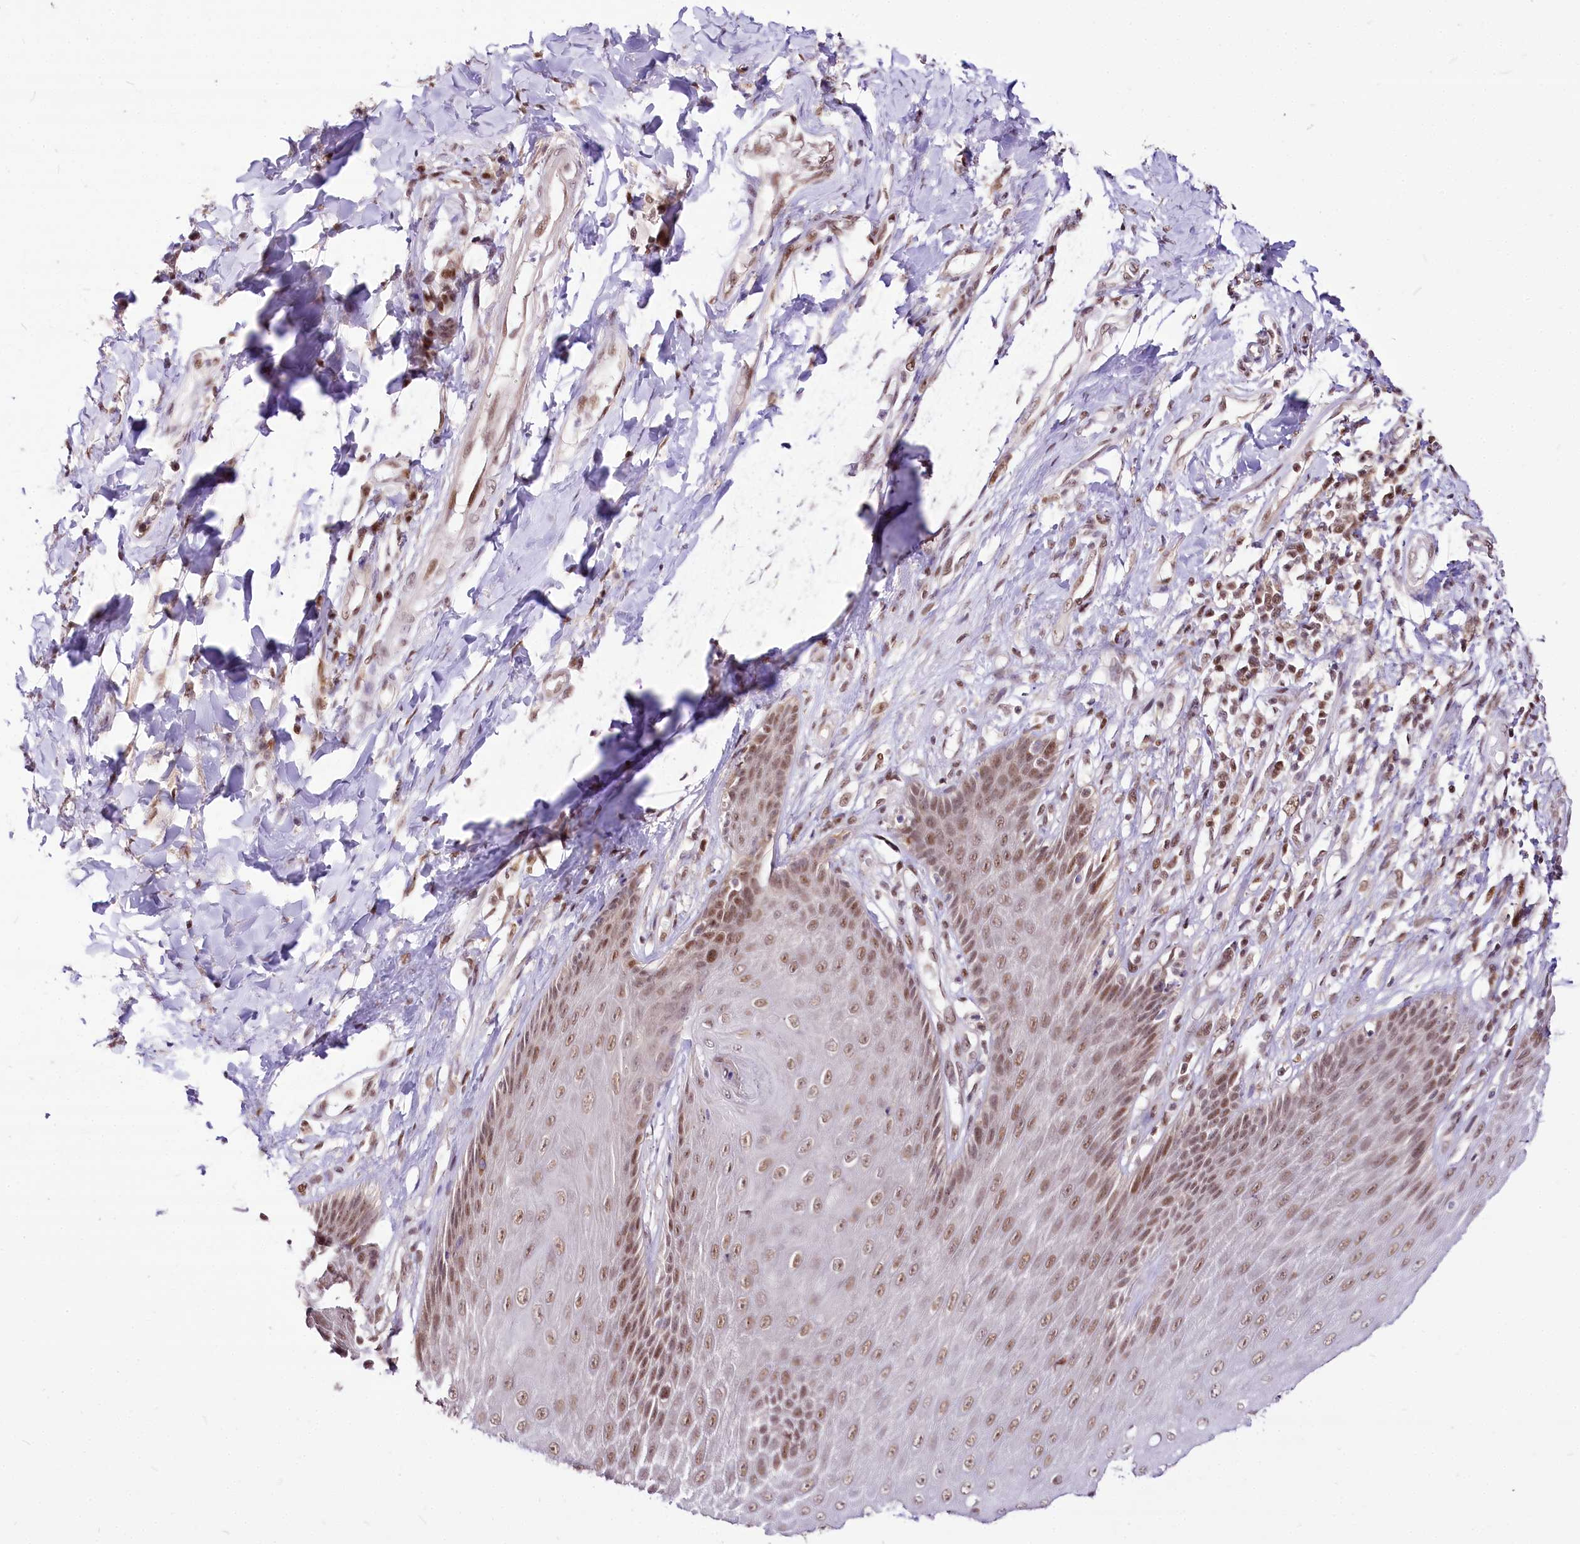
{"staining": {"intensity": "strong", "quantity": ">75%", "location": "nuclear"}, "tissue": "skin", "cell_type": "Epidermal cells", "image_type": "normal", "snomed": [{"axis": "morphology", "description": "Normal tissue, NOS"}, {"axis": "topography", "description": "Anal"}], "caption": "Immunohistochemistry staining of unremarkable skin, which reveals high levels of strong nuclear expression in approximately >75% of epidermal cells indicating strong nuclear protein staining. The staining was performed using DAB (brown) for protein detection and nuclei were counterstained in hematoxylin (blue).", "gene": "POLA2", "patient": {"sex": "male", "age": 69}}